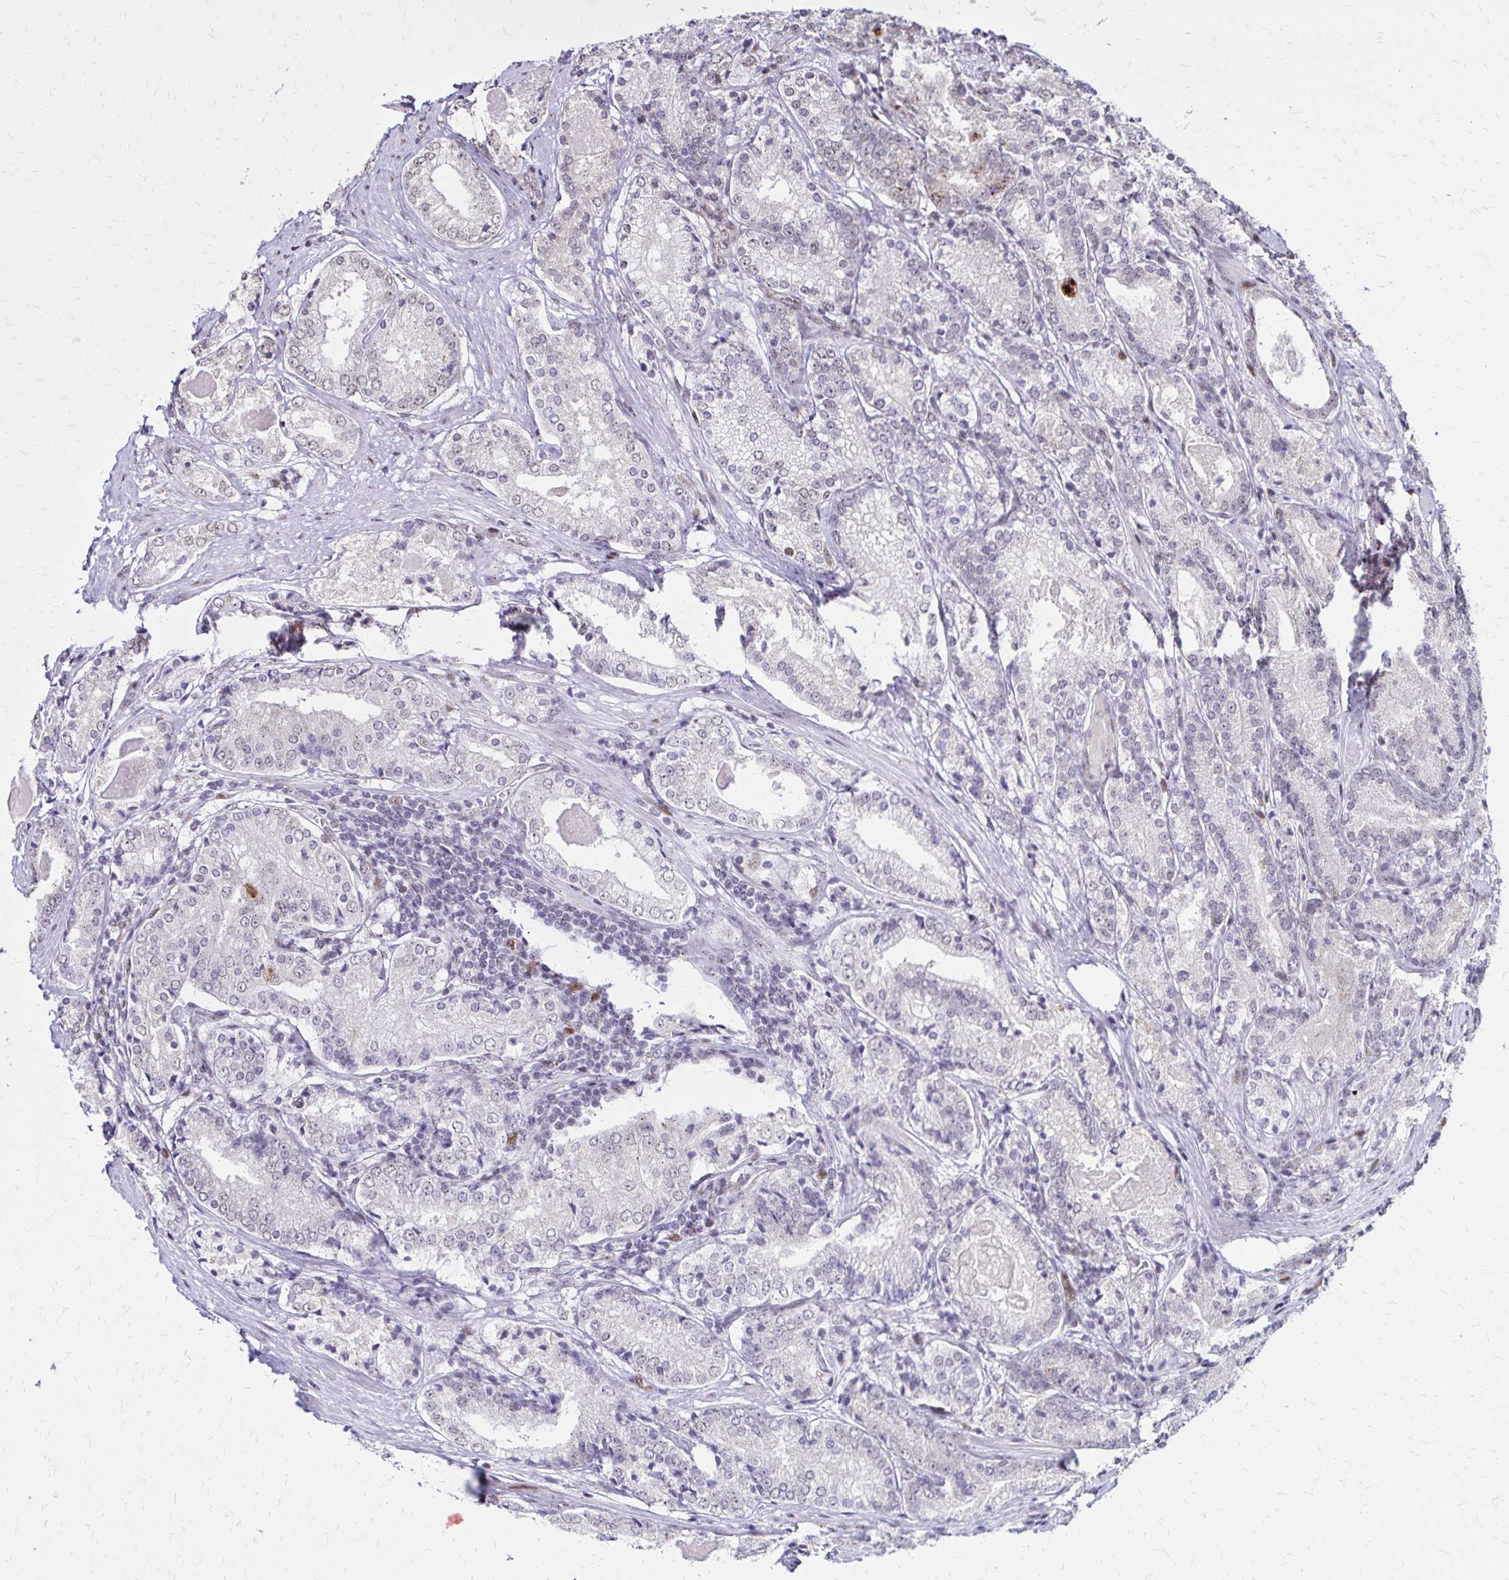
{"staining": {"intensity": "negative", "quantity": "none", "location": "none"}, "tissue": "prostate cancer", "cell_type": "Tumor cells", "image_type": "cancer", "snomed": [{"axis": "morphology", "description": "Adenocarcinoma, NOS"}, {"axis": "morphology", "description": "Adenocarcinoma, Low grade"}, {"axis": "topography", "description": "Prostate"}], "caption": "This is an immunohistochemistry (IHC) photomicrograph of low-grade adenocarcinoma (prostate). There is no expression in tumor cells.", "gene": "TOB1", "patient": {"sex": "male", "age": 68}}